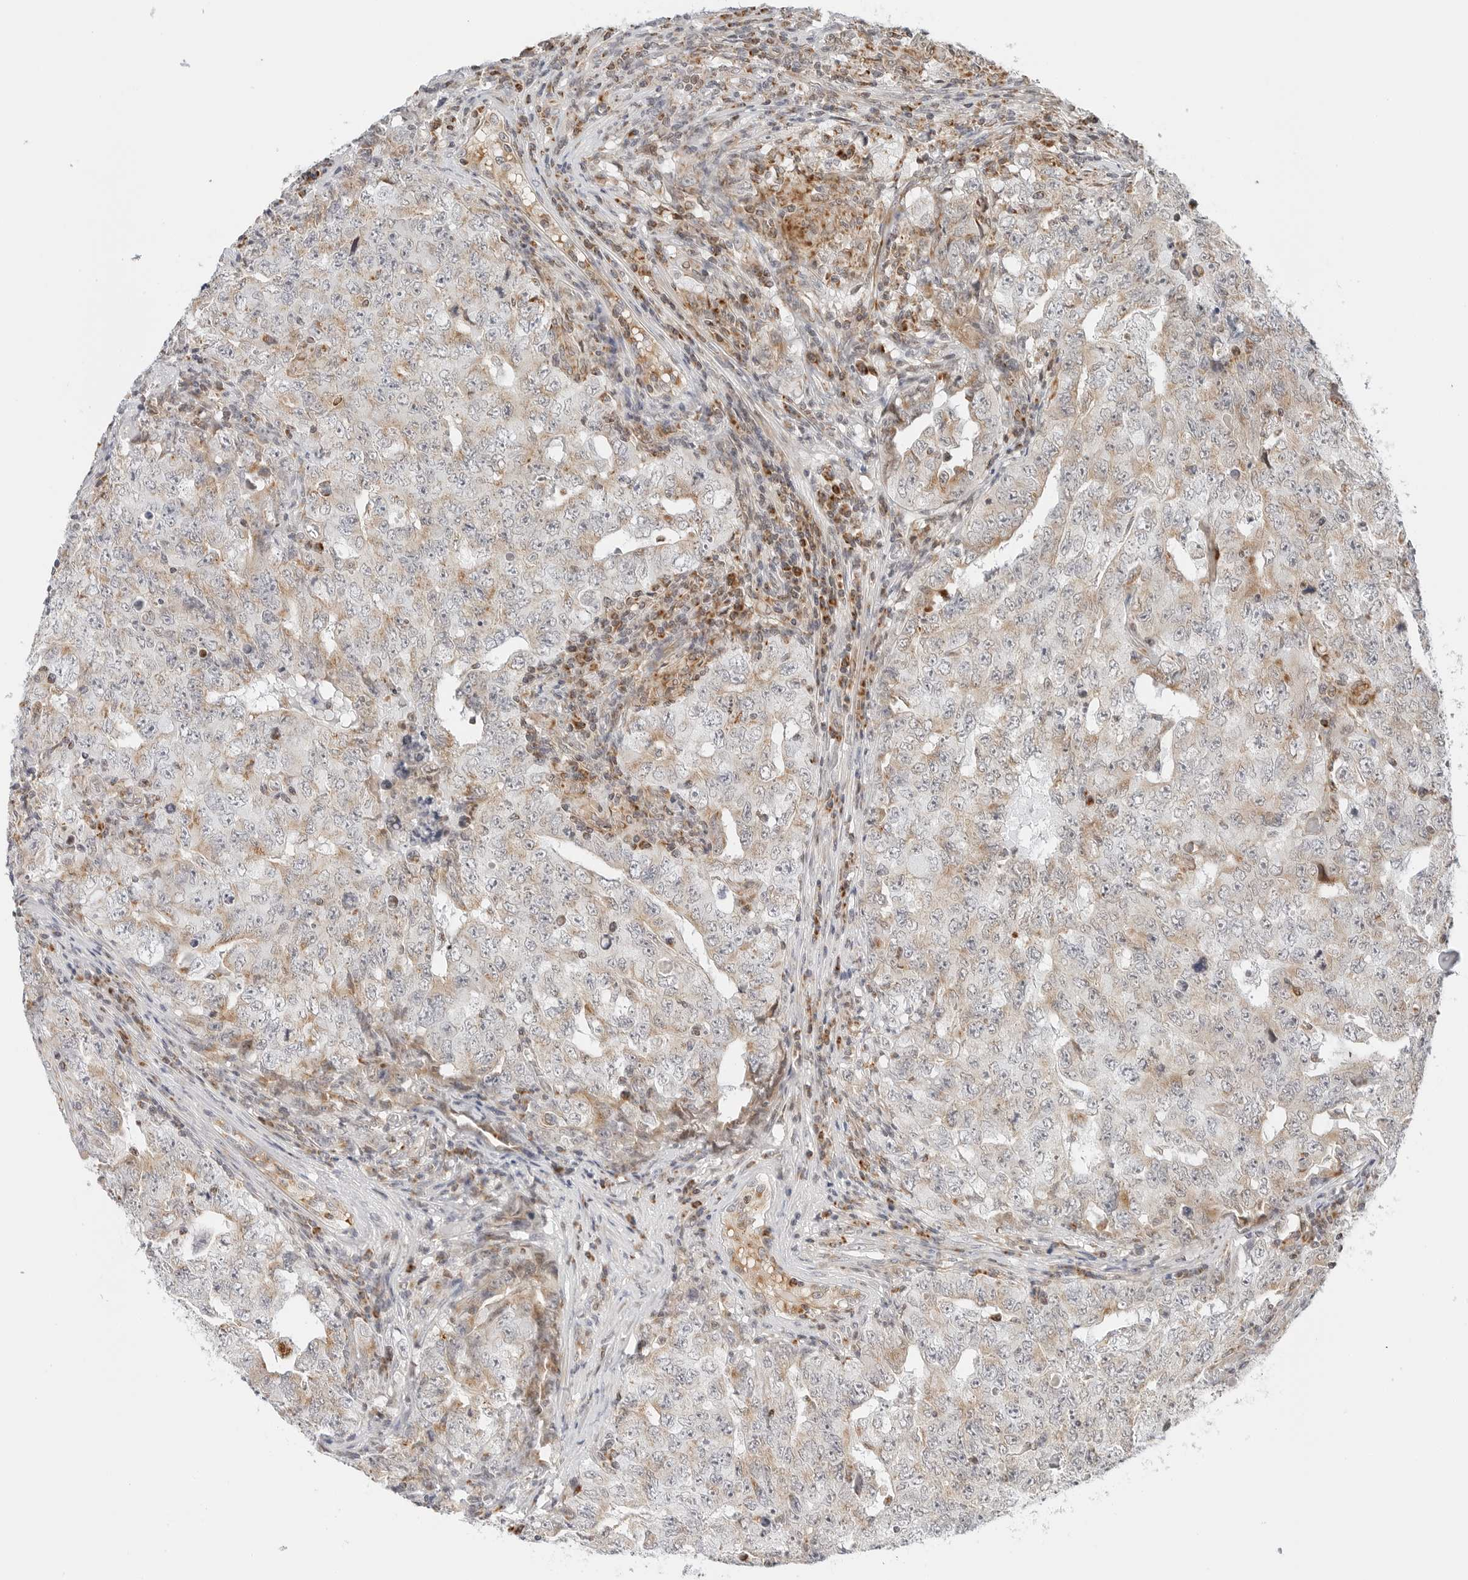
{"staining": {"intensity": "weak", "quantity": ">75%", "location": "cytoplasmic/membranous"}, "tissue": "testis cancer", "cell_type": "Tumor cells", "image_type": "cancer", "snomed": [{"axis": "morphology", "description": "Carcinoma, Embryonal, NOS"}, {"axis": "topography", "description": "Testis"}], "caption": "This histopathology image demonstrates immunohistochemistry staining of embryonal carcinoma (testis), with low weak cytoplasmic/membranous staining in about >75% of tumor cells.", "gene": "DYRK4", "patient": {"sex": "male", "age": 26}}